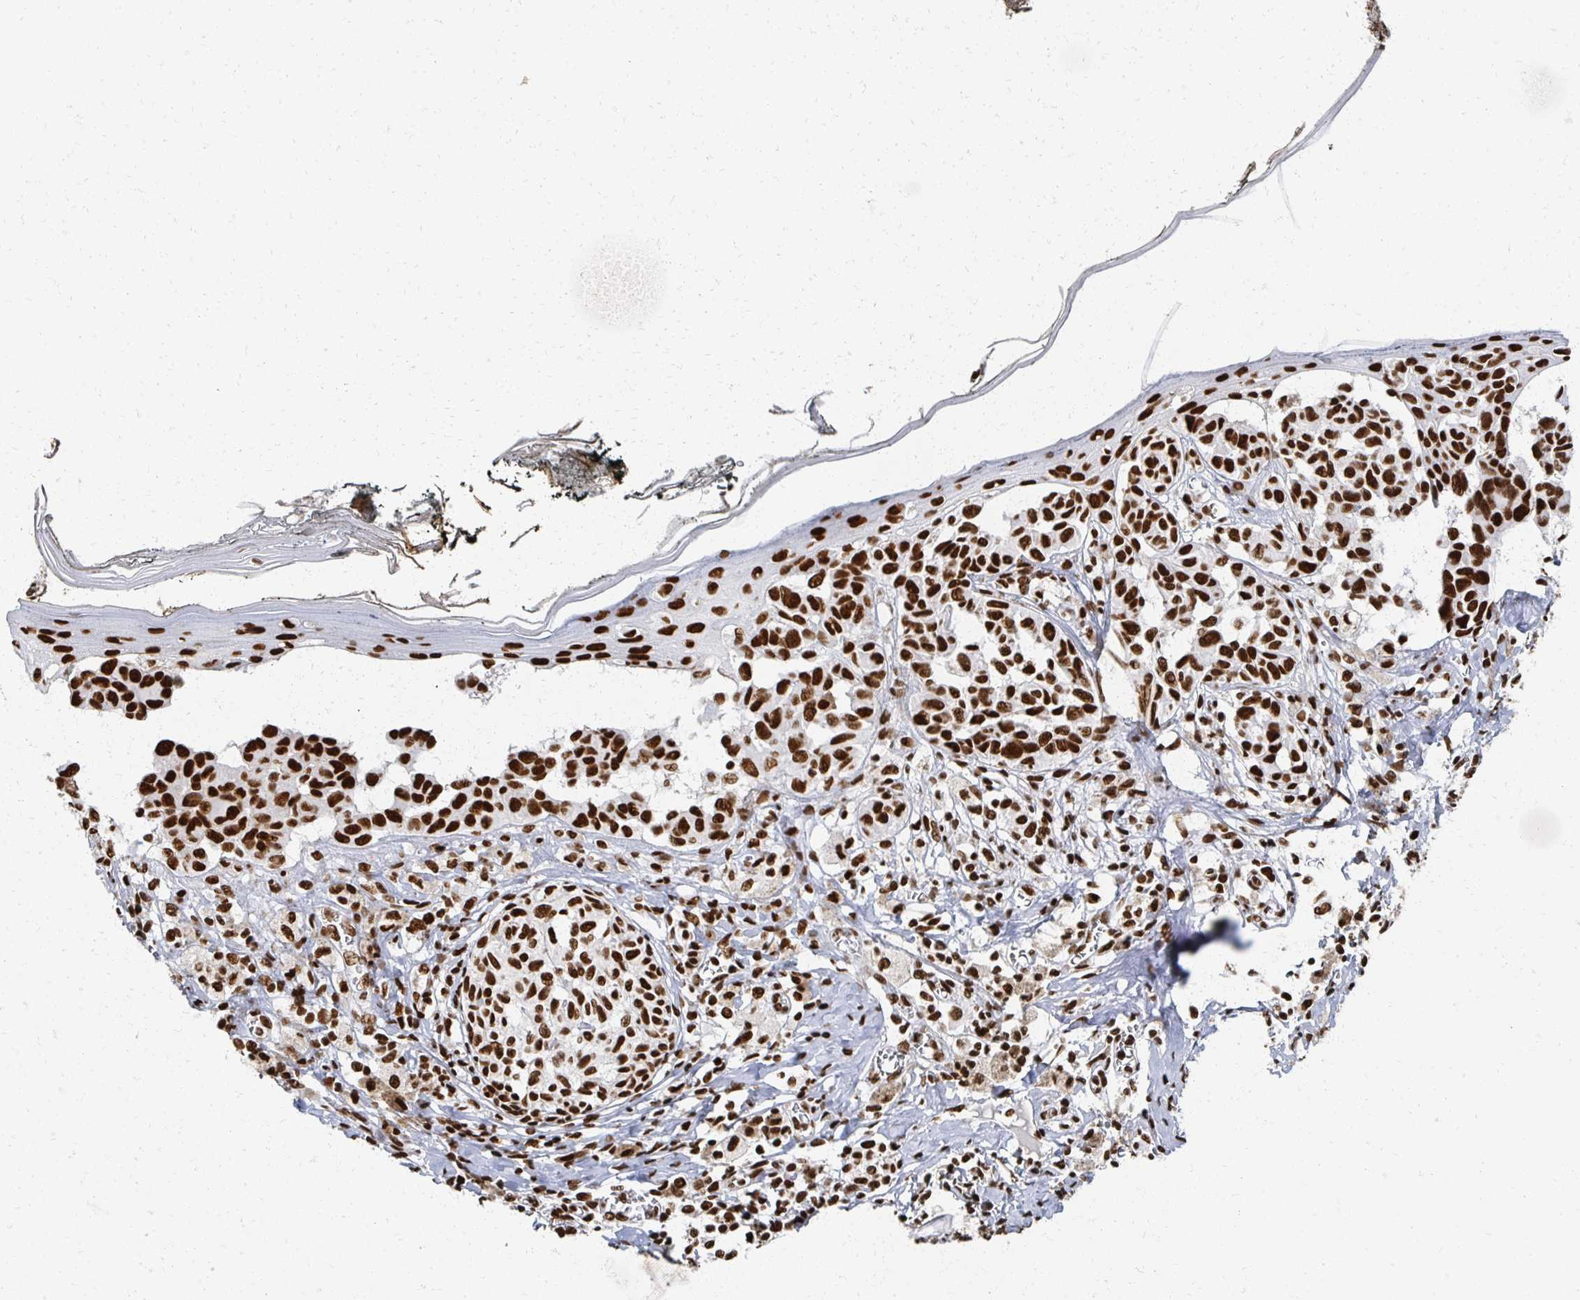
{"staining": {"intensity": "strong", "quantity": ">75%", "location": "nuclear"}, "tissue": "melanoma", "cell_type": "Tumor cells", "image_type": "cancer", "snomed": [{"axis": "morphology", "description": "Malignant melanoma, NOS"}, {"axis": "topography", "description": "Skin"}], "caption": "This is an image of immunohistochemistry (IHC) staining of melanoma, which shows strong staining in the nuclear of tumor cells.", "gene": "RBBP7", "patient": {"sex": "female", "age": 43}}